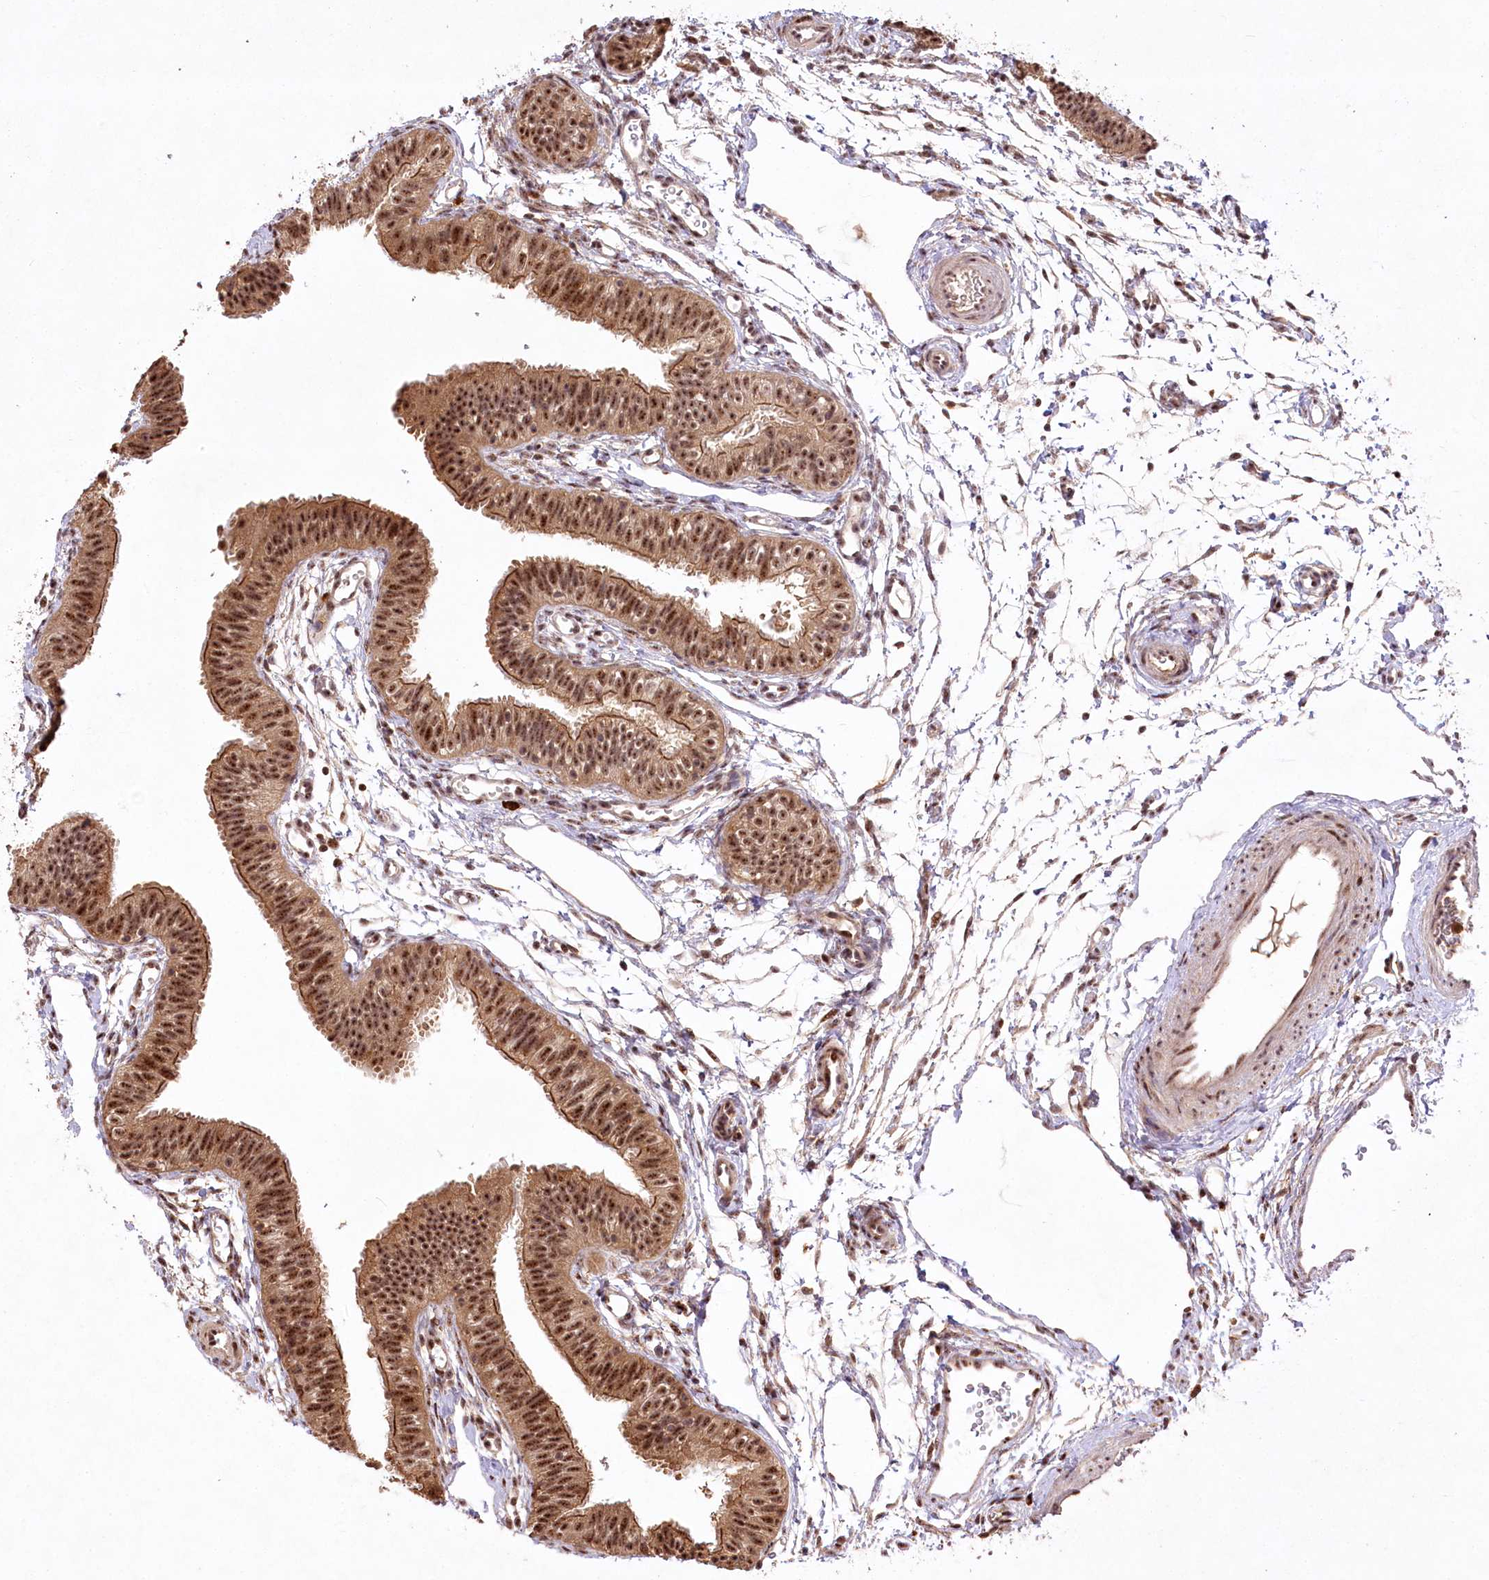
{"staining": {"intensity": "moderate", "quantity": ">75%", "location": "cytoplasmic/membranous,nuclear"}, "tissue": "fallopian tube", "cell_type": "Glandular cells", "image_type": "normal", "snomed": [{"axis": "morphology", "description": "Normal tissue, NOS"}, {"axis": "topography", "description": "Fallopian tube"}], "caption": "Glandular cells show moderate cytoplasmic/membranous,nuclear expression in approximately >75% of cells in unremarkable fallopian tube.", "gene": "PYROXD1", "patient": {"sex": "female", "age": 35}}